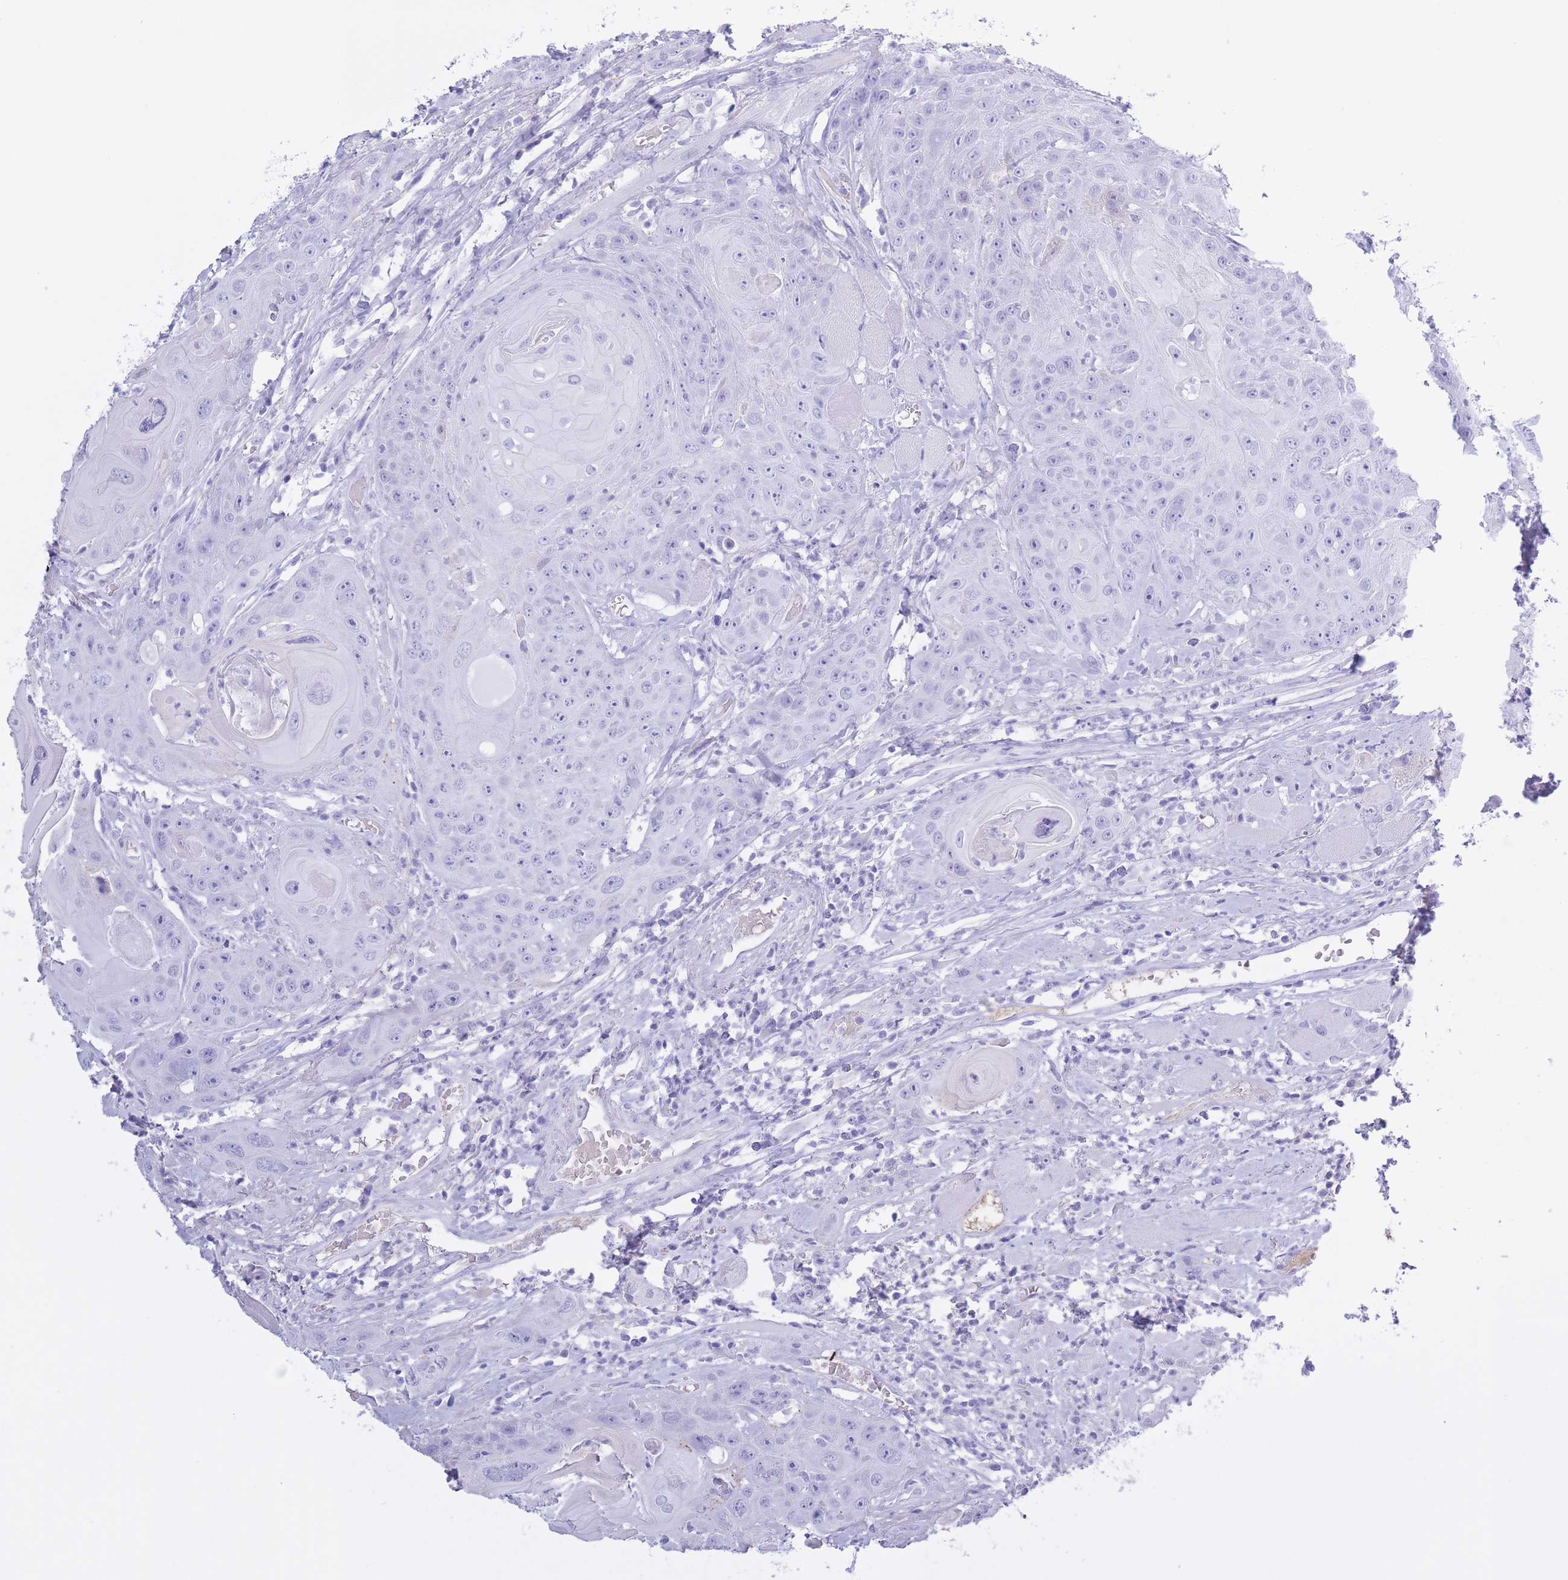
{"staining": {"intensity": "negative", "quantity": "none", "location": "none"}, "tissue": "head and neck cancer", "cell_type": "Tumor cells", "image_type": "cancer", "snomed": [{"axis": "morphology", "description": "Squamous cell carcinoma, NOS"}, {"axis": "topography", "description": "Head-Neck"}], "caption": "This is a histopathology image of immunohistochemistry (IHC) staining of squamous cell carcinoma (head and neck), which shows no positivity in tumor cells.", "gene": "AP3S2", "patient": {"sex": "female", "age": 59}}